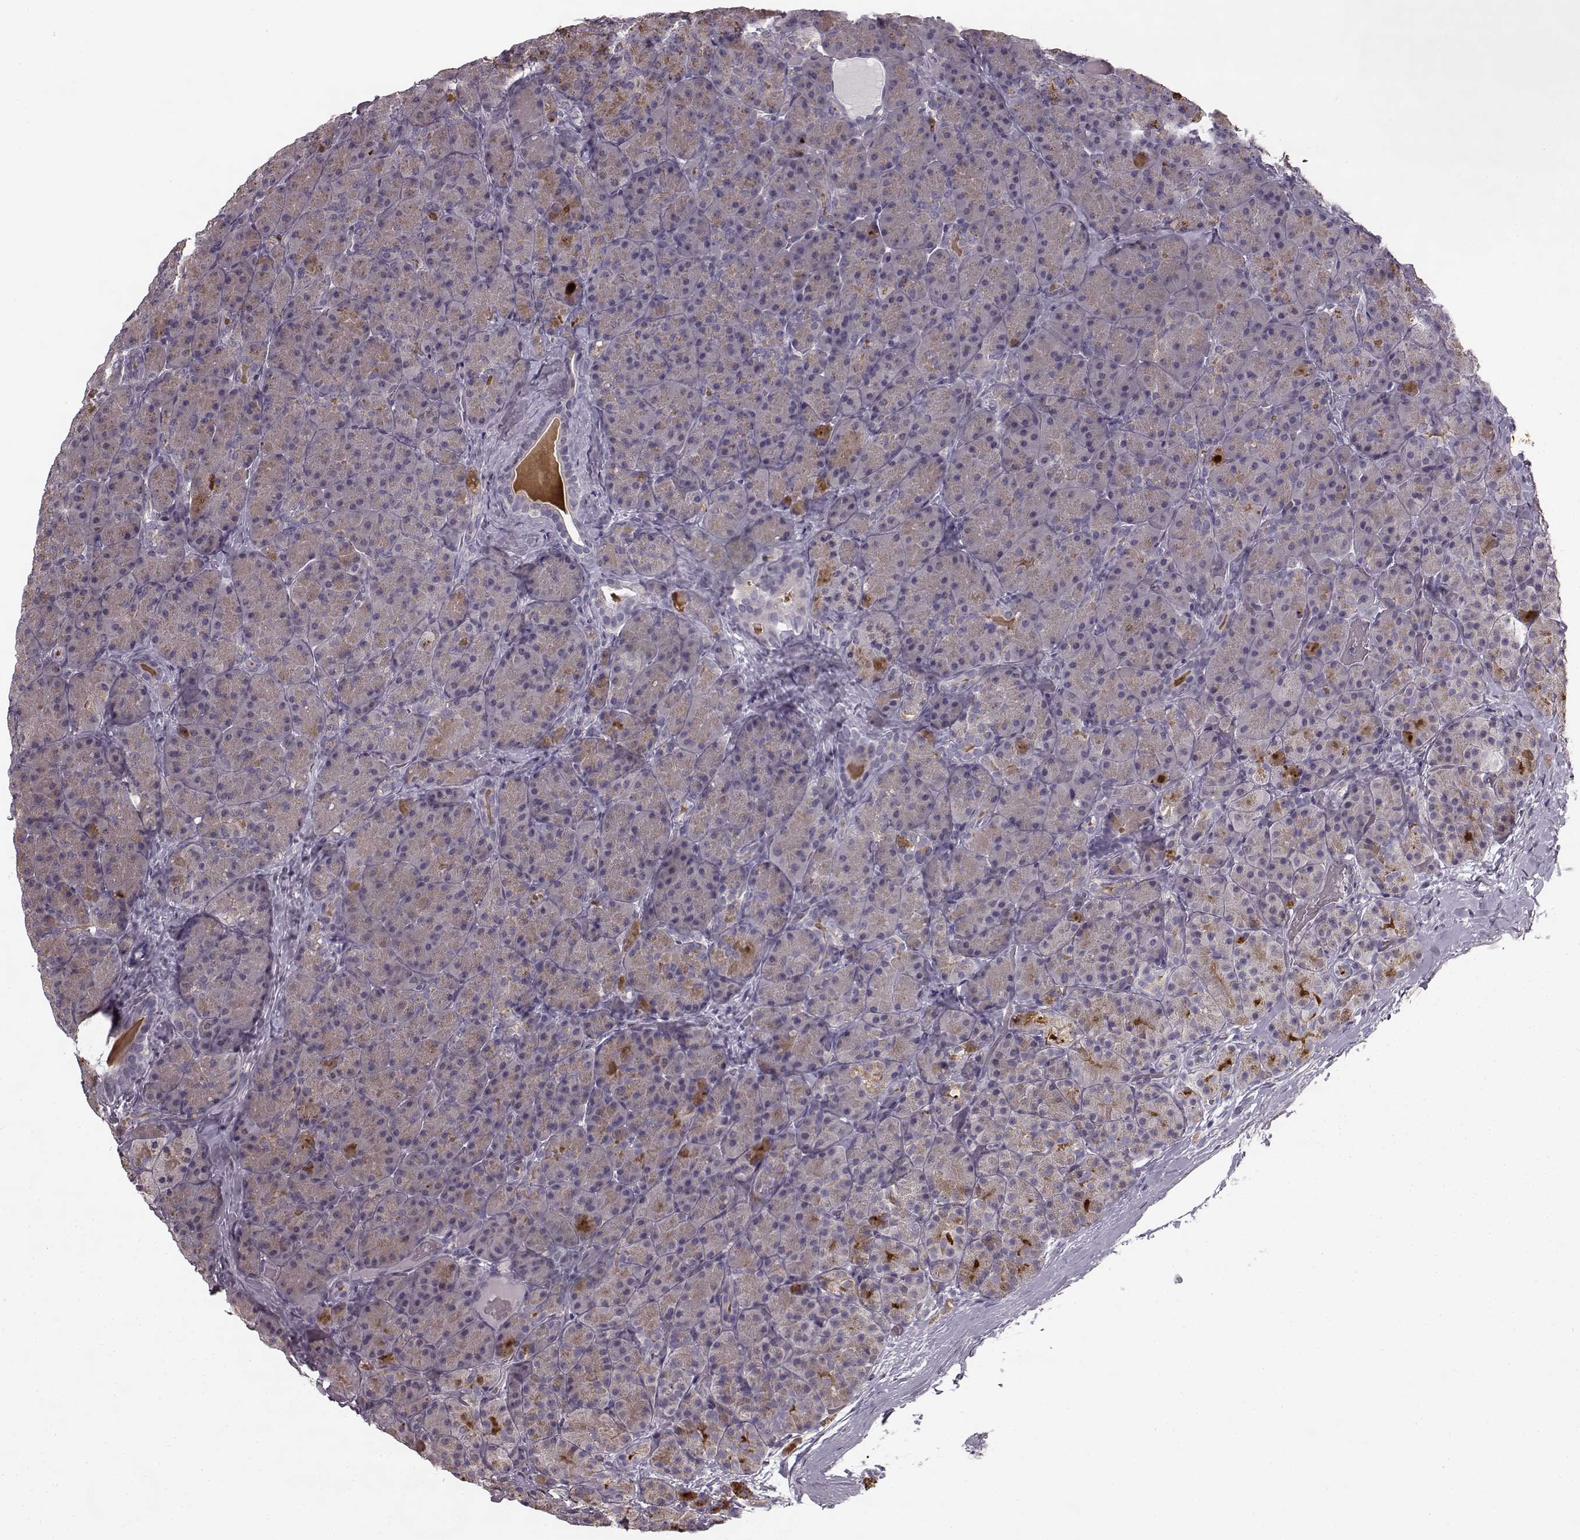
{"staining": {"intensity": "weak", "quantity": "25%-75%", "location": "cytoplasmic/membranous"}, "tissue": "pancreas", "cell_type": "Exocrine glandular cells", "image_type": "normal", "snomed": [{"axis": "morphology", "description": "Normal tissue, NOS"}, {"axis": "topography", "description": "Pancreas"}], "caption": "Immunohistochemistry image of normal pancreas: human pancreas stained using IHC exhibits low levels of weak protein expression localized specifically in the cytoplasmic/membranous of exocrine glandular cells, appearing as a cytoplasmic/membranous brown color.", "gene": "HMMR", "patient": {"sex": "male", "age": 57}}